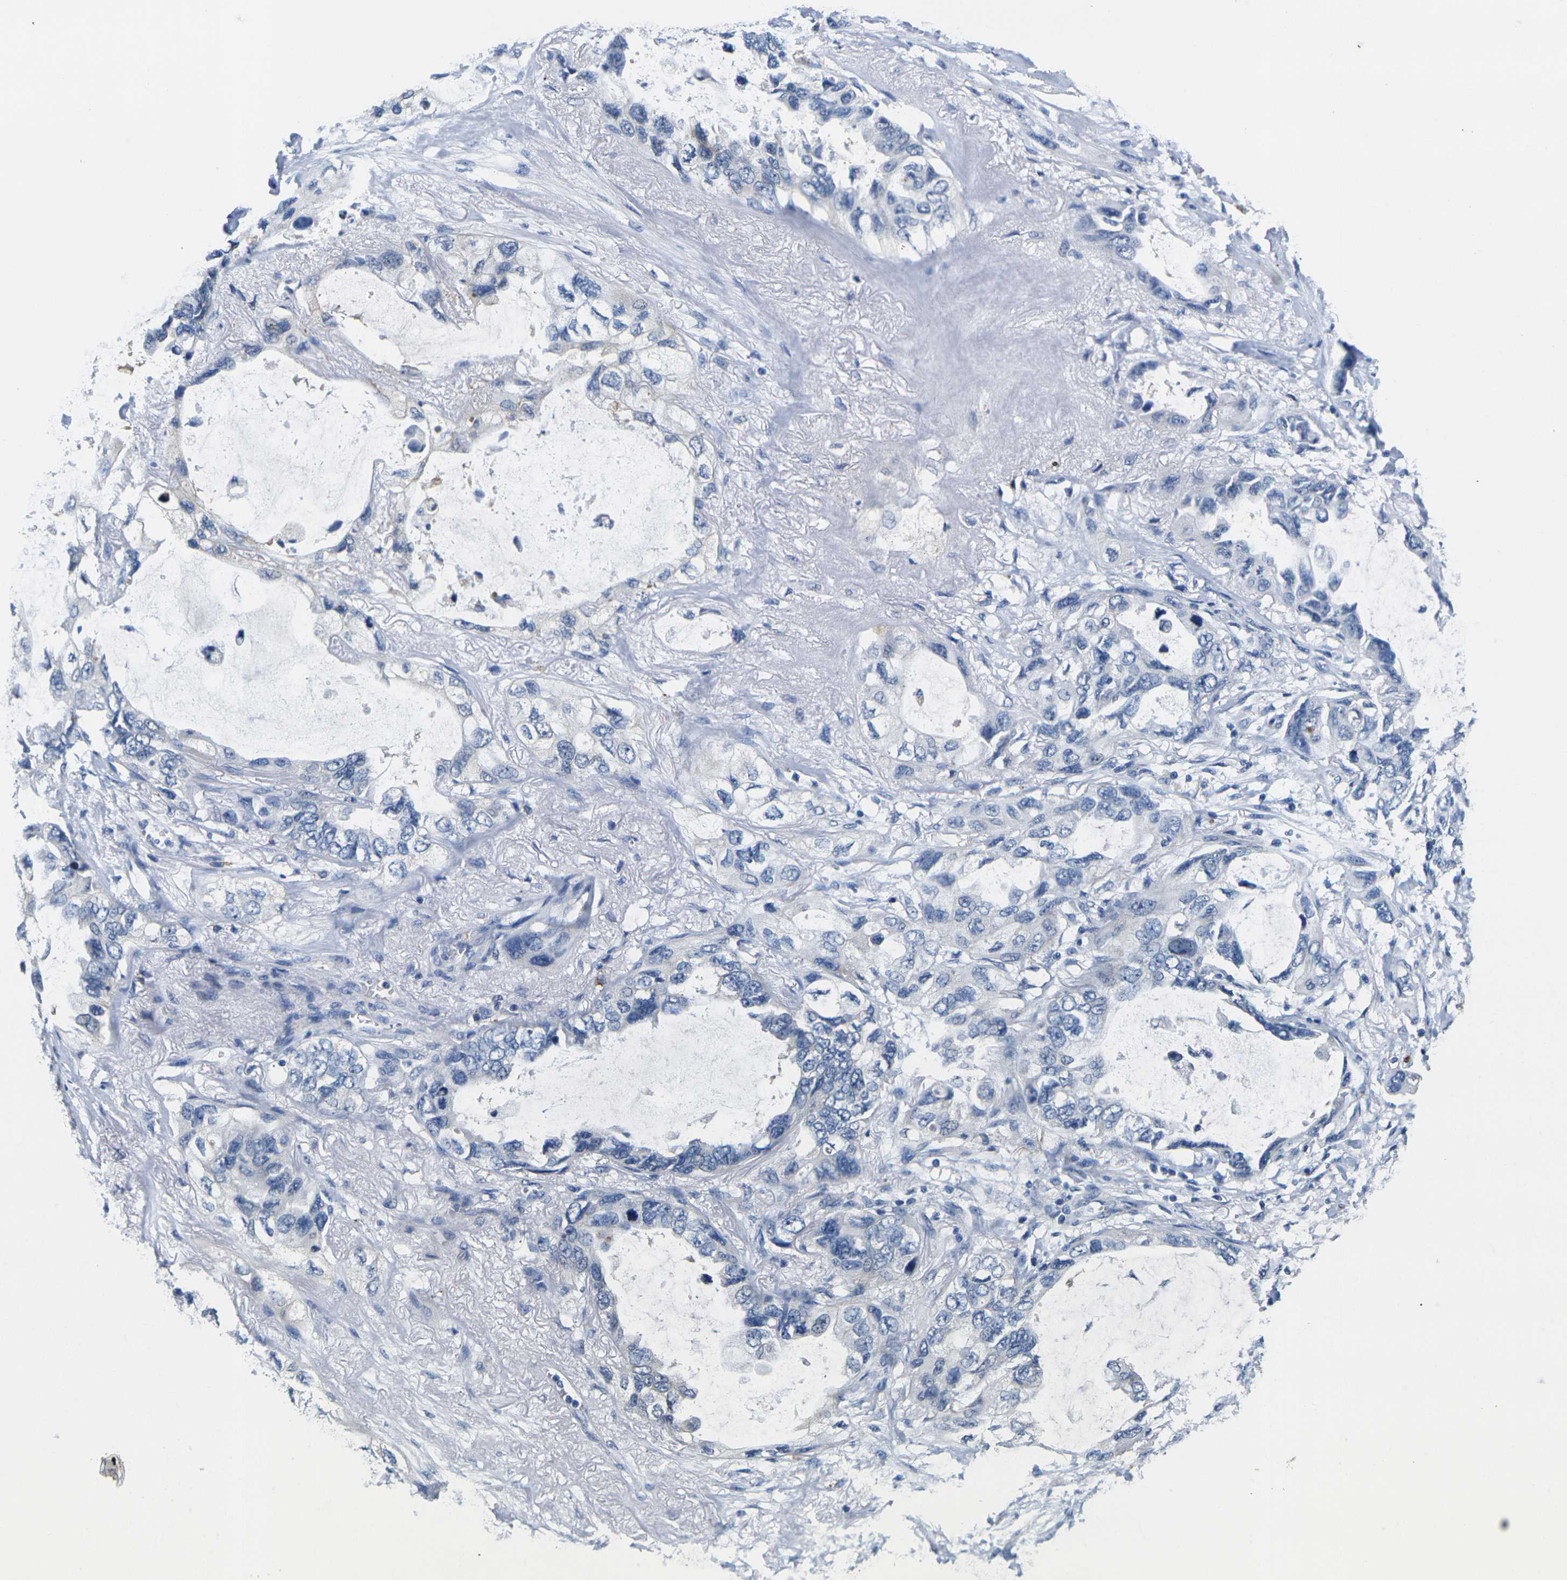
{"staining": {"intensity": "negative", "quantity": "none", "location": "none"}, "tissue": "lung cancer", "cell_type": "Tumor cells", "image_type": "cancer", "snomed": [{"axis": "morphology", "description": "Squamous cell carcinoma, NOS"}, {"axis": "topography", "description": "Lung"}], "caption": "There is no significant expression in tumor cells of squamous cell carcinoma (lung).", "gene": "NOCT", "patient": {"sex": "female", "age": 73}}